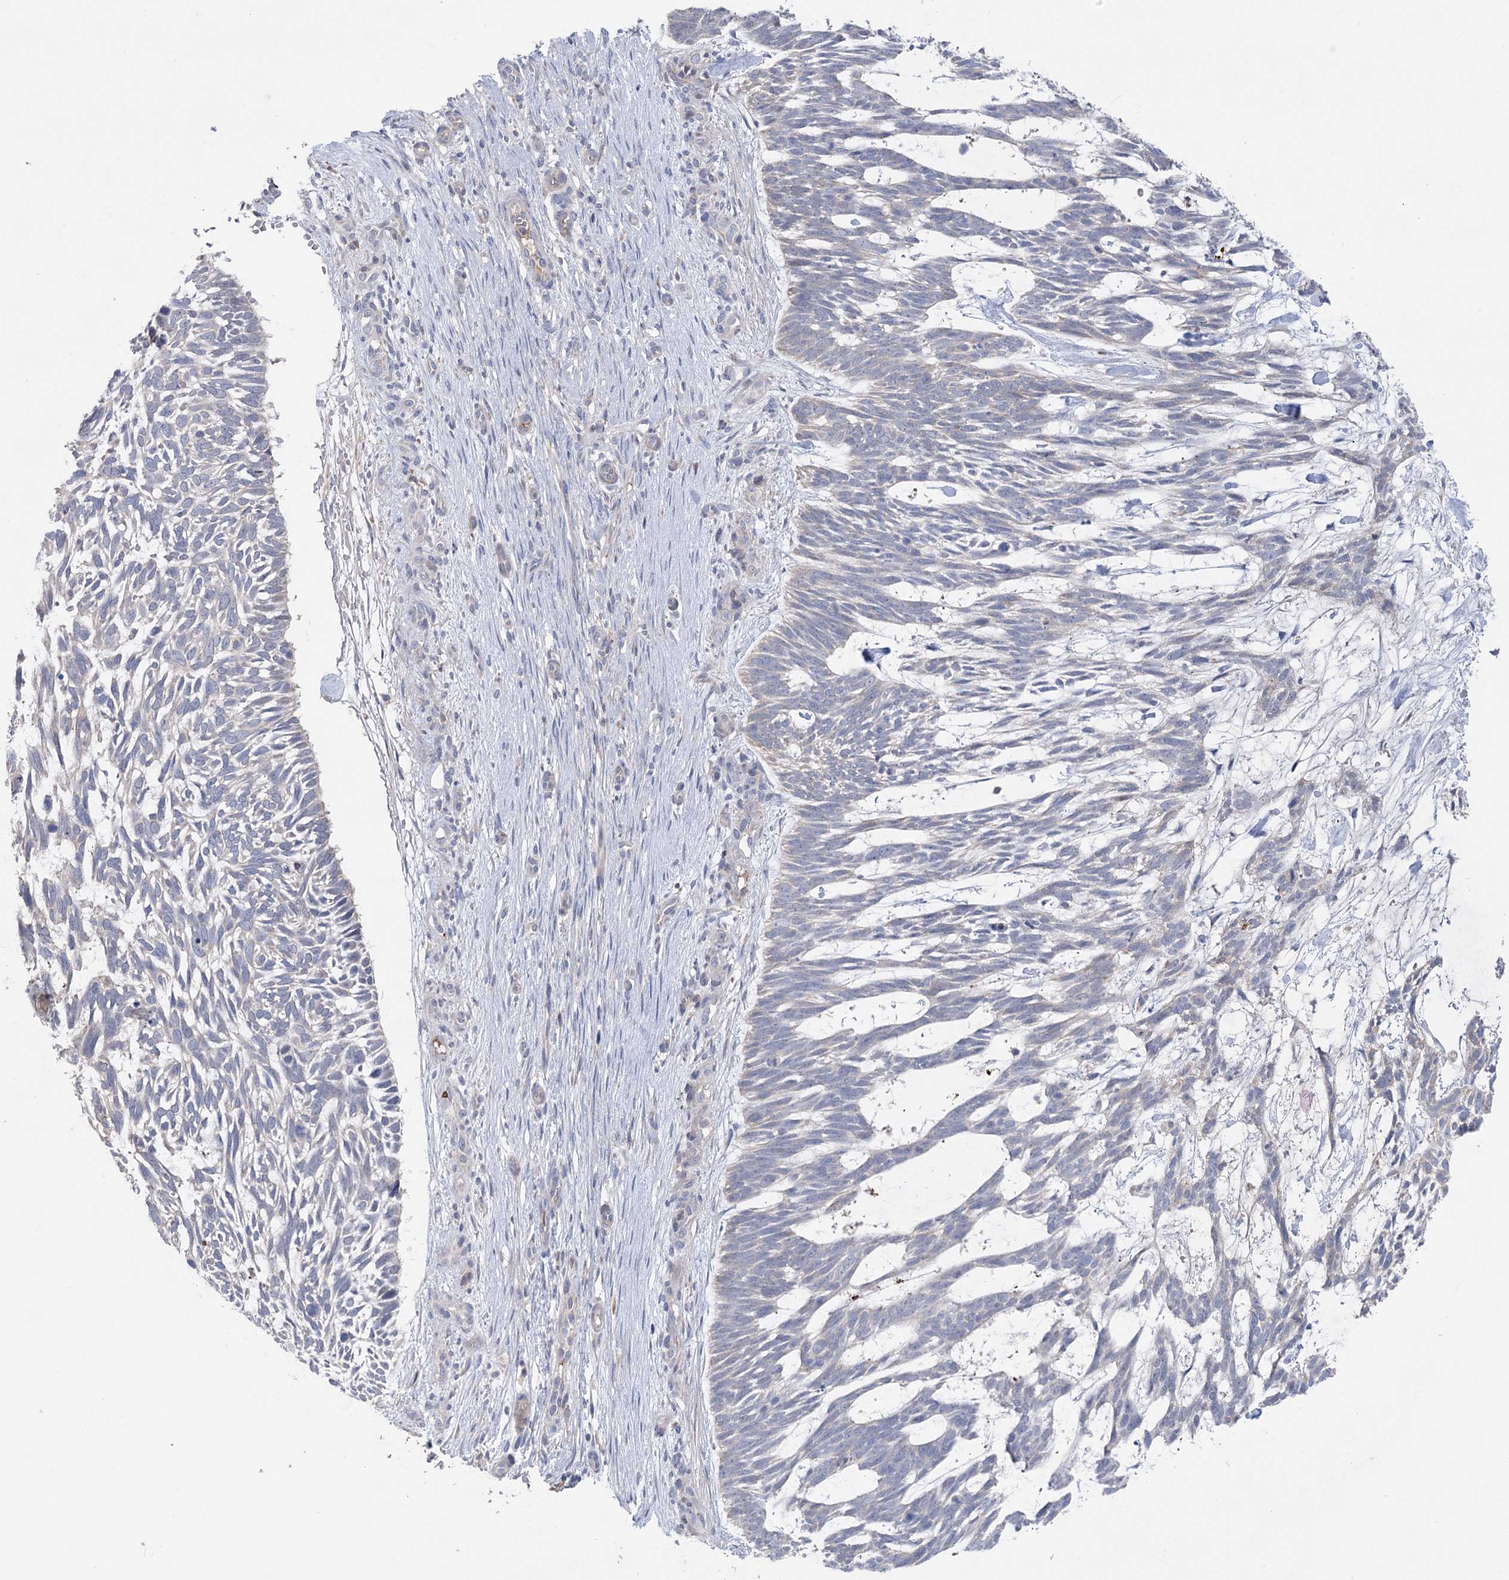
{"staining": {"intensity": "negative", "quantity": "none", "location": "none"}, "tissue": "skin cancer", "cell_type": "Tumor cells", "image_type": "cancer", "snomed": [{"axis": "morphology", "description": "Basal cell carcinoma"}, {"axis": "topography", "description": "Skin"}], "caption": "DAB (3,3'-diaminobenzidine) immunohistochemical staining of skin basal cell carcinoma demonstrates no significant staining in tumor cells.", "gene": "MTCH2", "patient": {"sex": "male", "age": 88}}